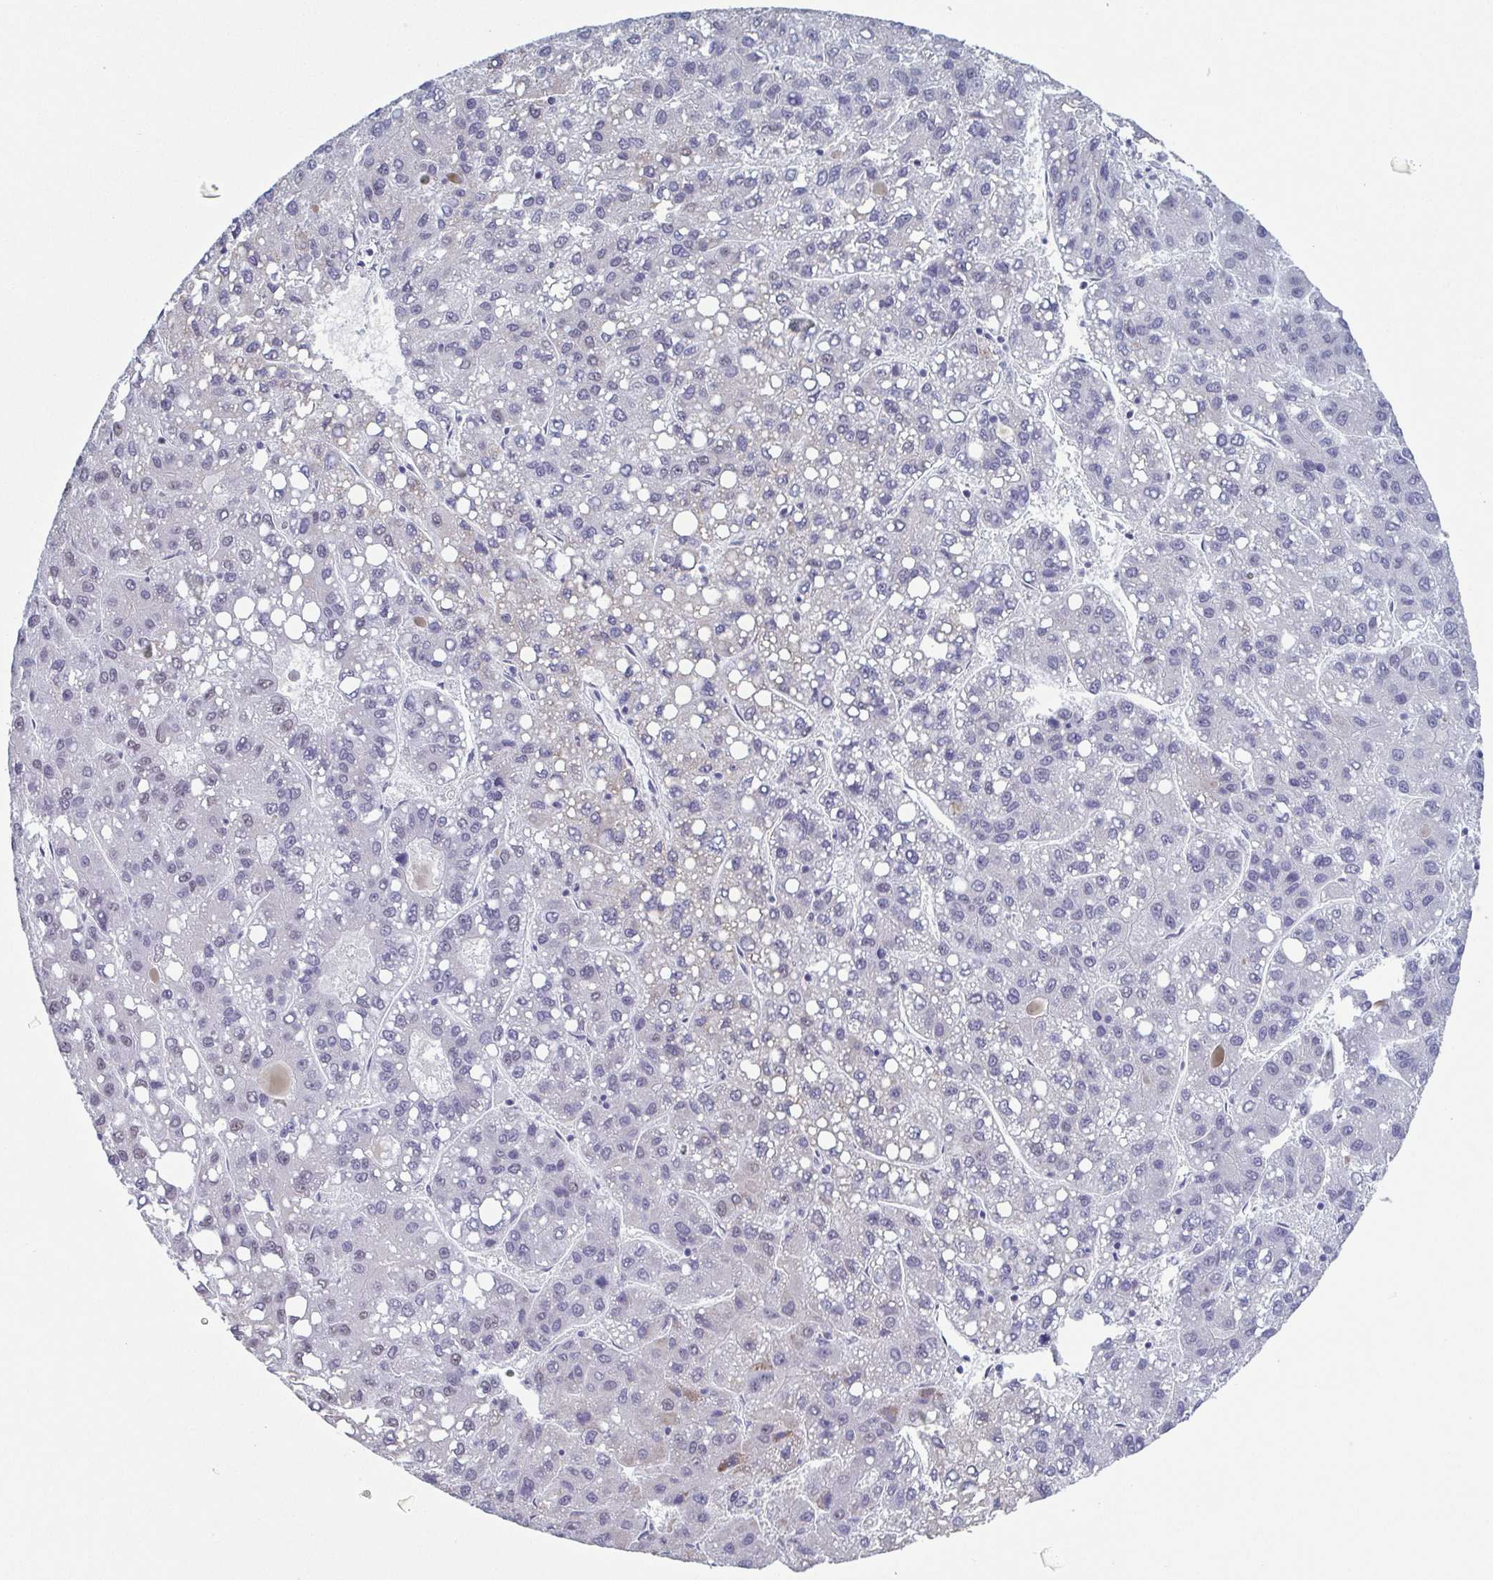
{"staining": {"intensity": "negative", "quantity": "none", "location": "none"}, "tissue": "liver cancer", "cell_type": "Tumor cells", "image_type": "cancer", "snomed": [{"axis": "morphology", "description": "Carcinoma, Hepatocellular, NOS"}, {"axis": "topography", "description": "Liver"}], "caption": "Tumor cells show no significant protein expression in liver cancer (hepatocellular carcinoma).", "gene": "TMEM92", "patient": {"sex": "female", "age": 82}}